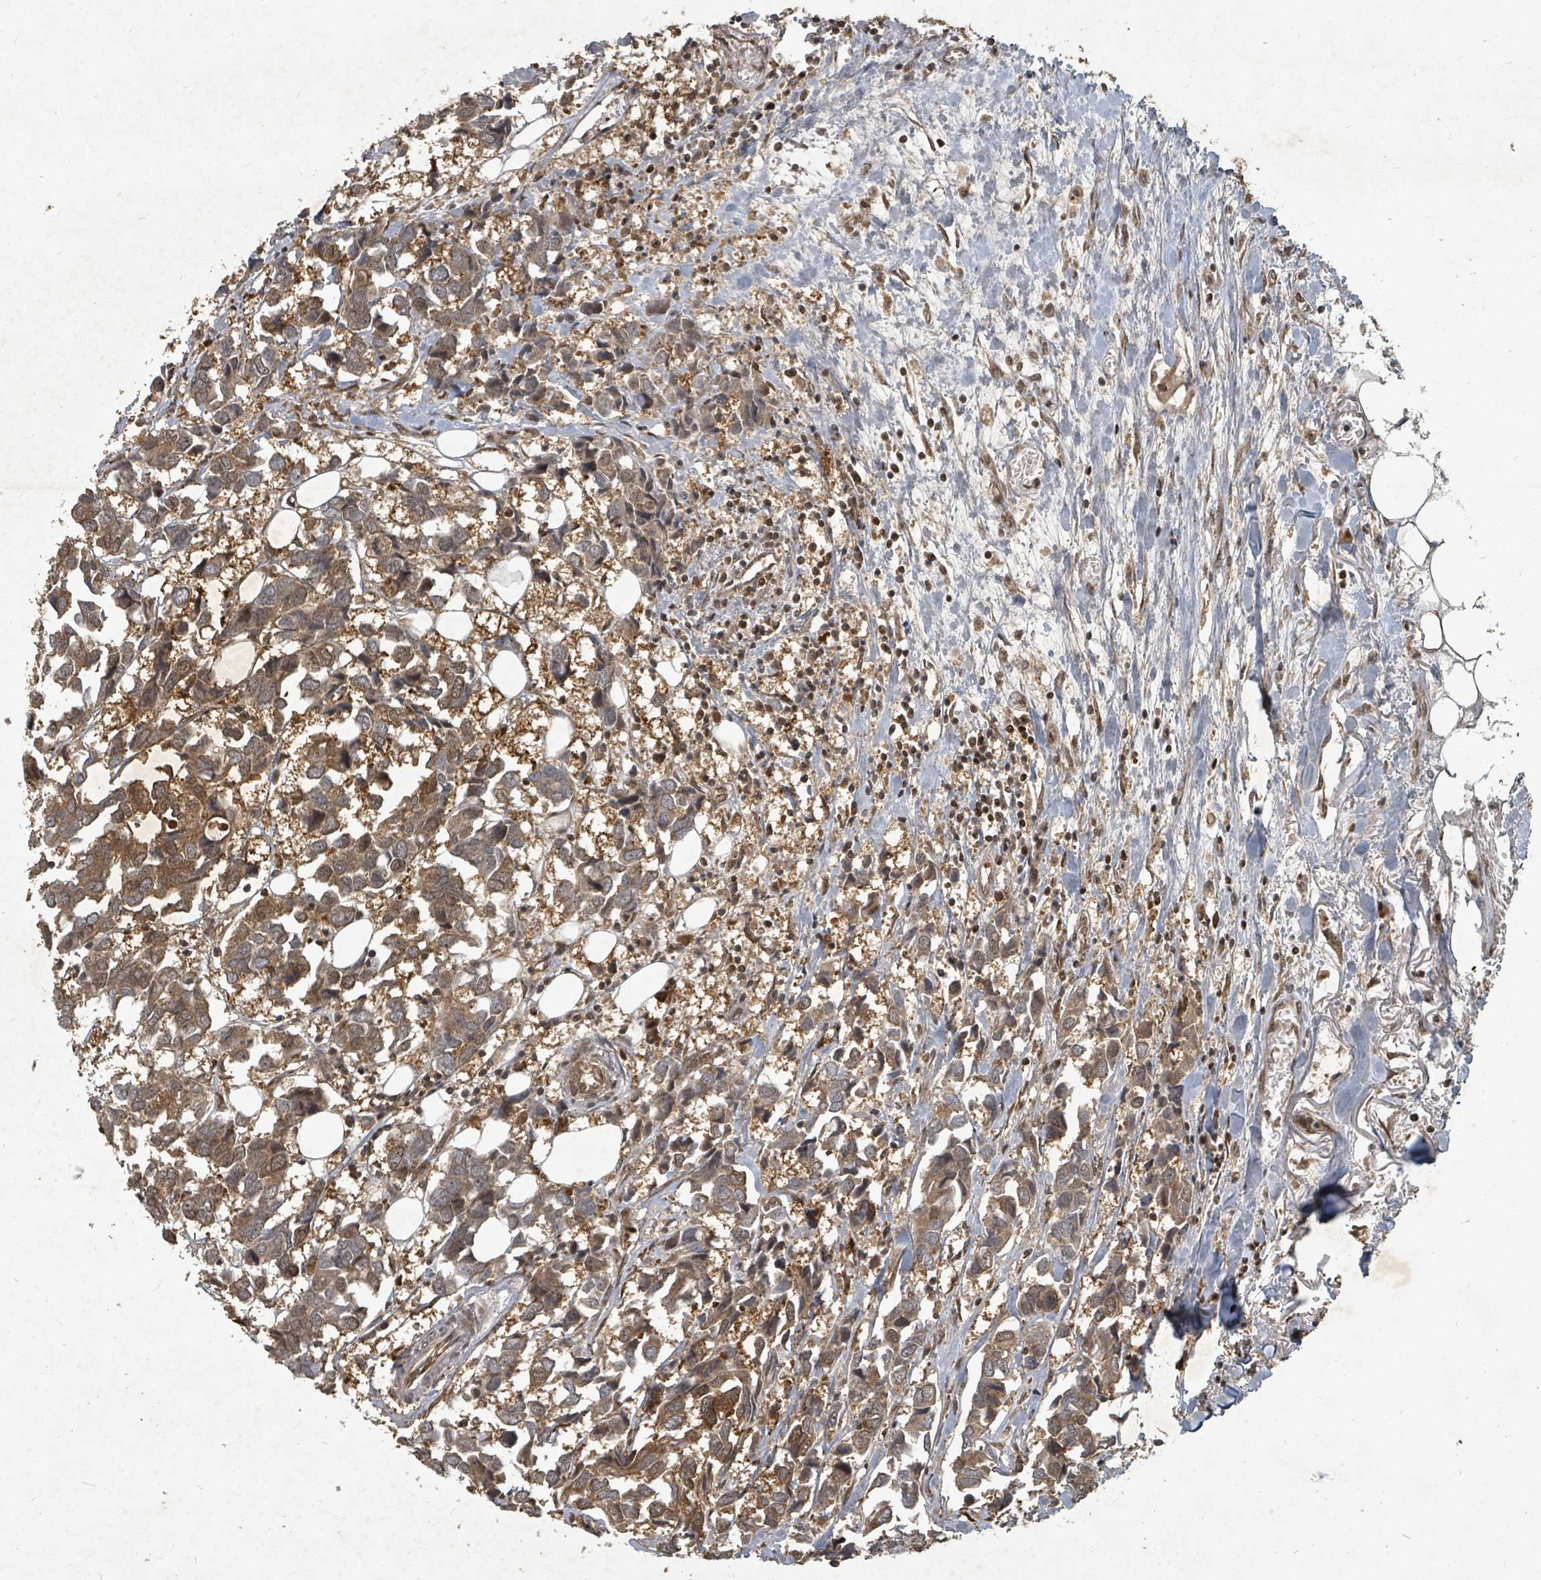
{"staining": {"intensity": "moderate", "quantity": ">75%", "location": "cytoplasmic/membranous"}, "tissue": "breast cancer", "cell_type": "Tumor cells", "image_type": "cancer", "snomed": [{"axis": "morphology", "description": "Duct carcinoma"}, {"axis": "topography", "description": "Breast"}], "caption": "DAB (3,3'-diaminobenzidine) immunohistochemical staining of human breast cancer (infiltrating ductal carcinoma) exhibits moderate cytoplasmic/membranous protein expression in about >75% of tumor cells. (IHC, brightfield microscopy, high magnification).", "gene": "KDM4E", "patient": {"sex": "female", "age": 83}}